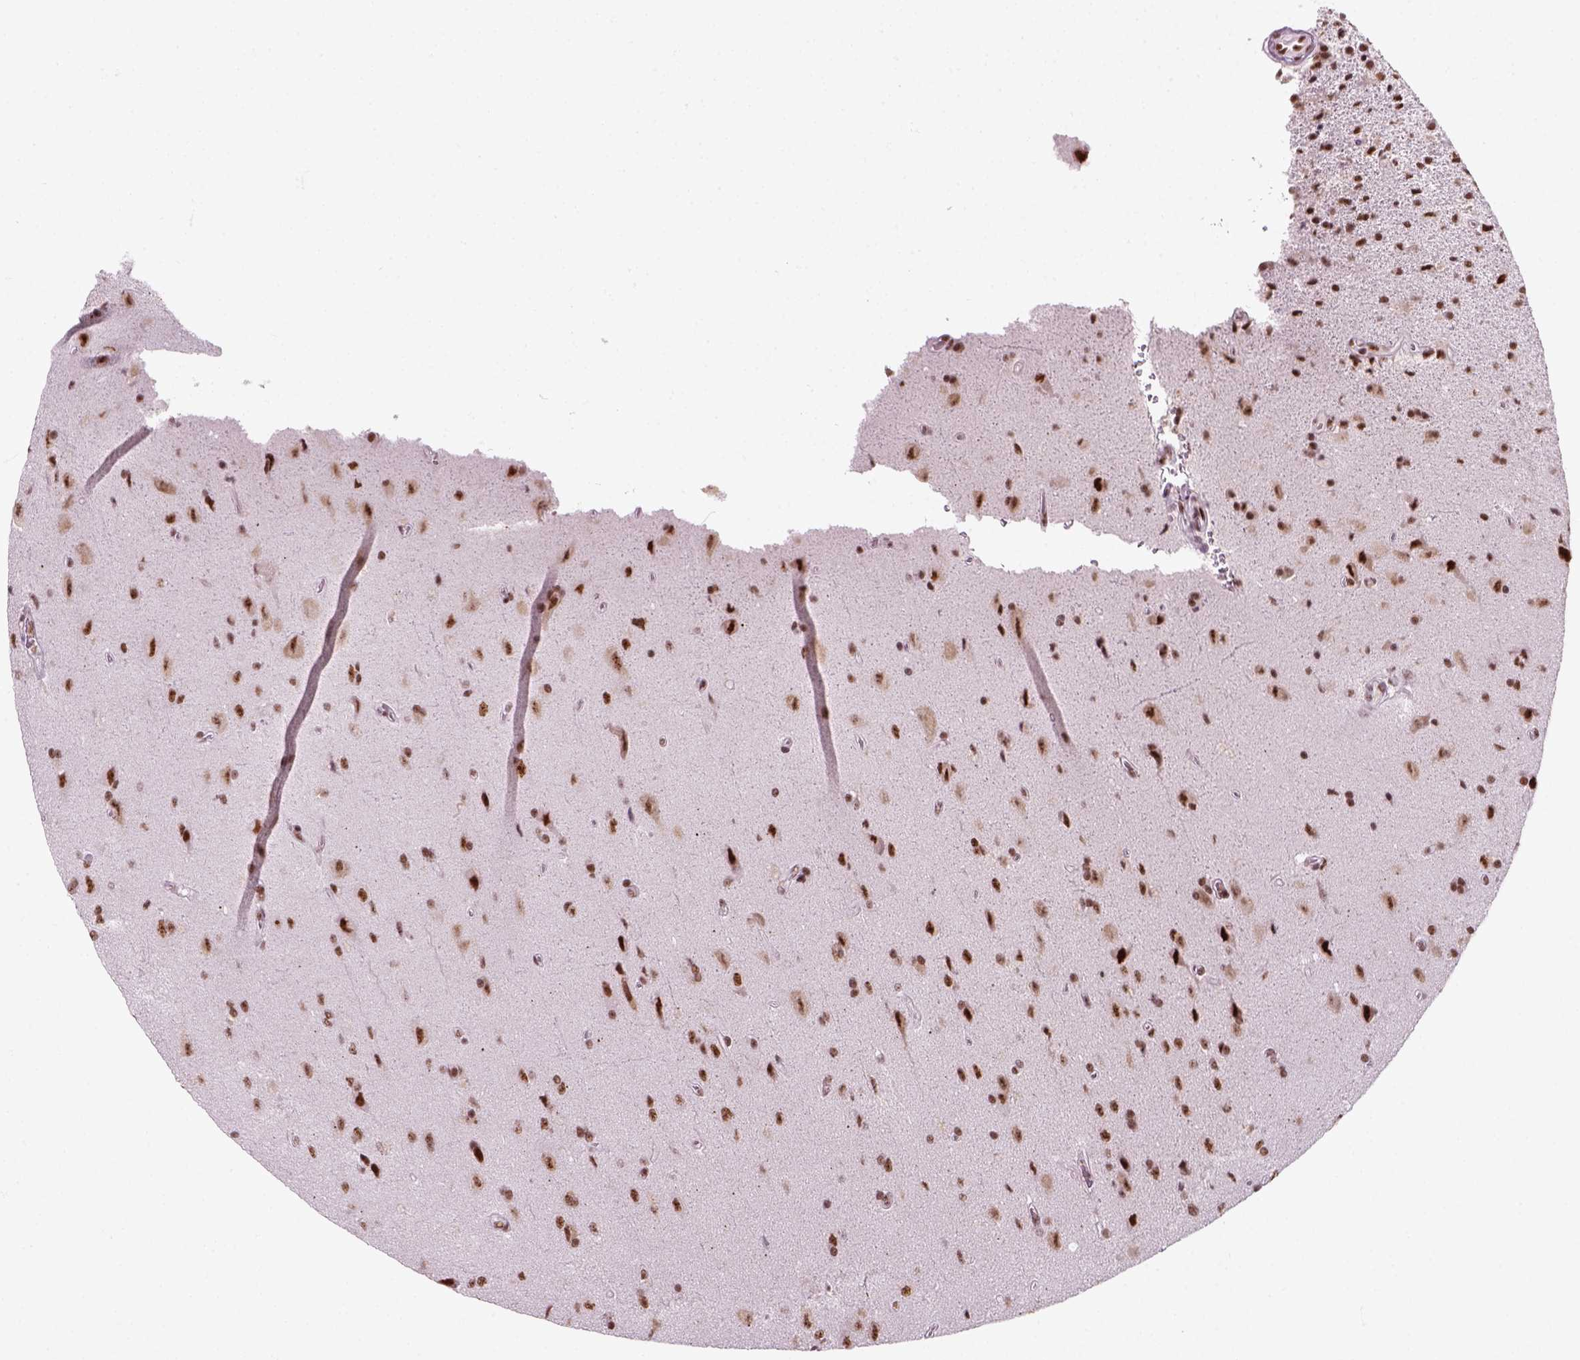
{"staining": {"intensity": "moderate", "quantity": ">75%", "location": "nuclear"}, "tissue": "glioma", "cell_type": "Tumor cells", "image_type": "cancer", "snomed": [{"axis": "morphology", "description": "Glioma, malignant, High grade"}, {"axis": "topography", "description": "Cerebral cortex"}], "caption": "This photomicrograph demonstrates immunohistochemistry (IHC) staining of malignant glioma (high-grade), with medium moderate nuclear staining in approximately >75% of tumor cells.", "gene": "GTF2F1", "patient": {"sex": "male", "age": 70}}